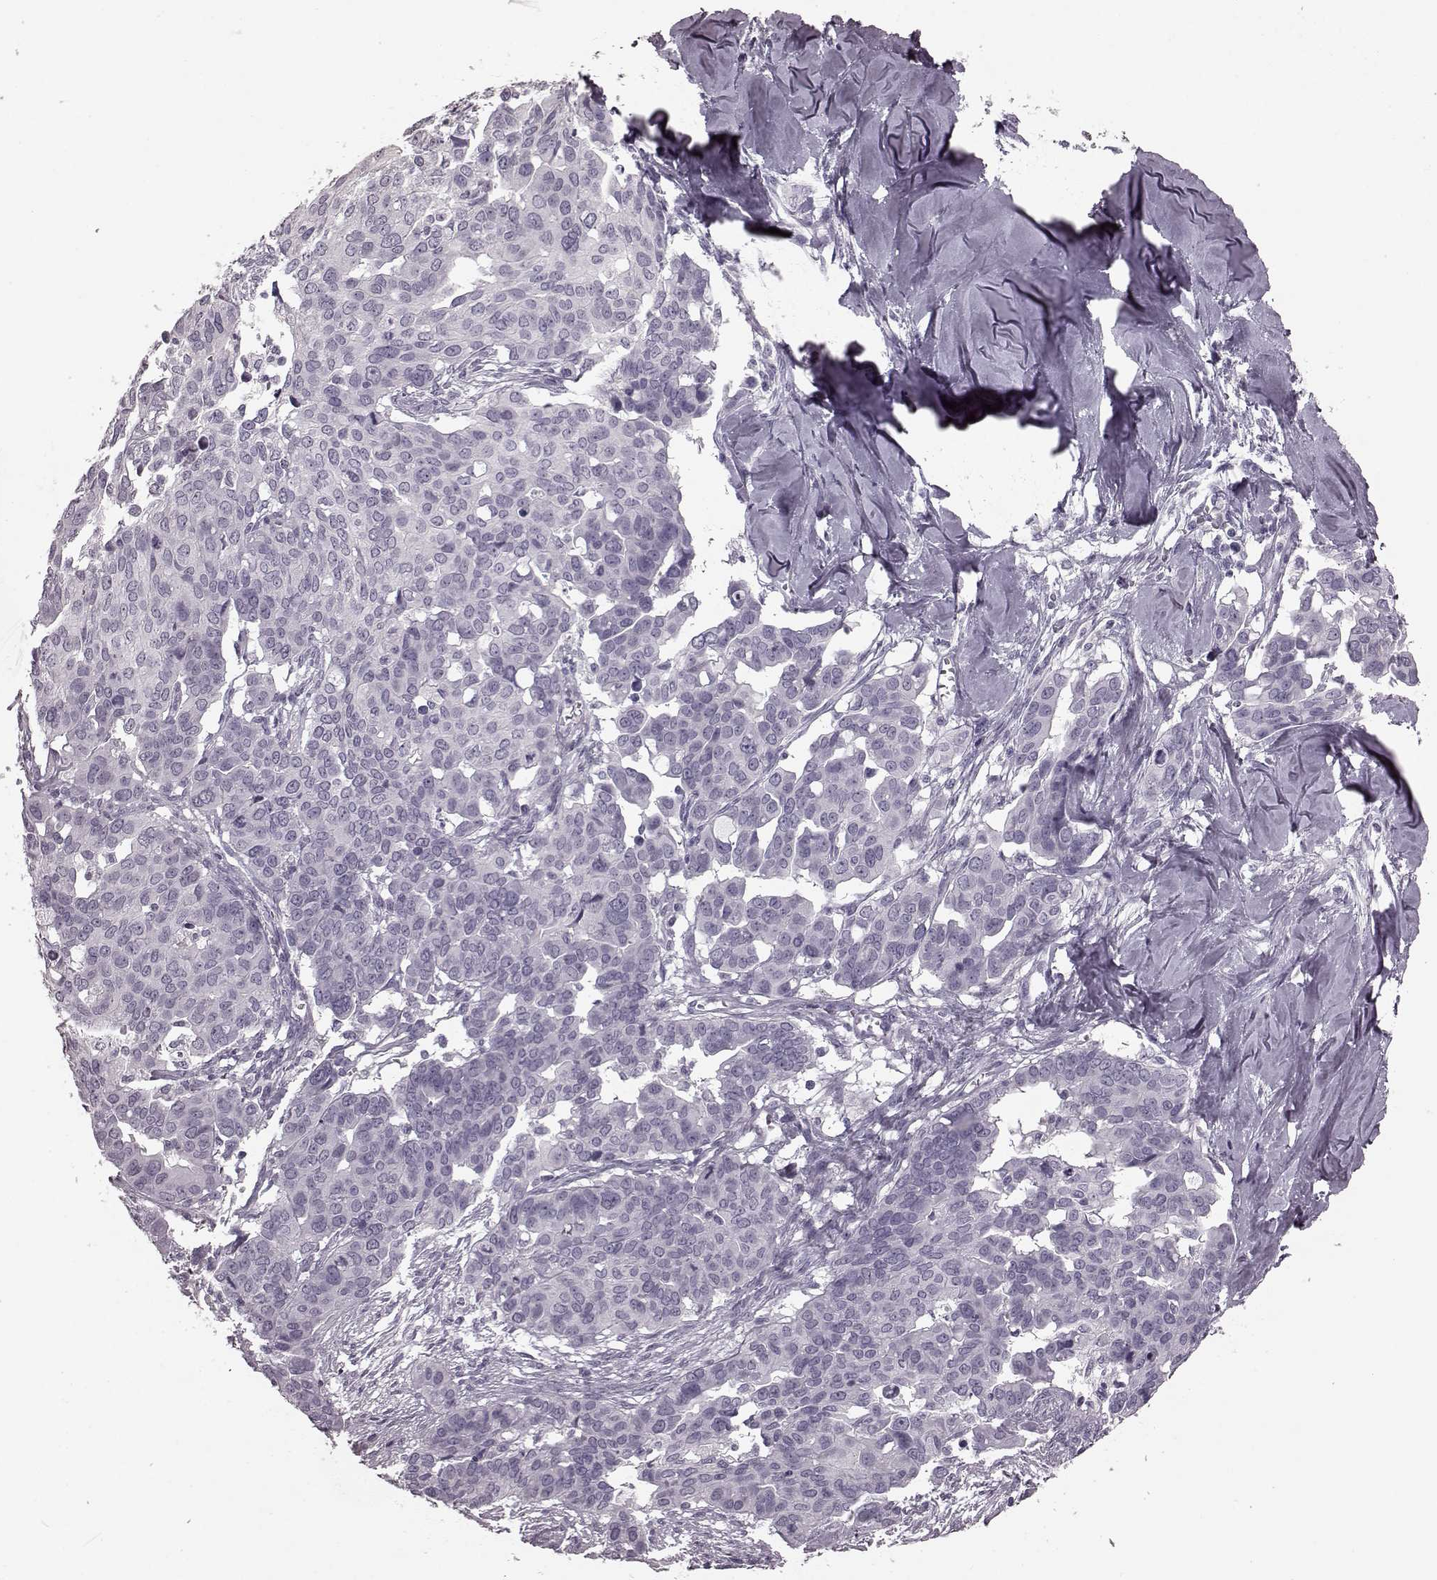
{"staining": {"intensity": "negative", "quantity": "none", "location": "none"}, "tissue": "ovarian cancer", "cell_type": "Tumor cells", "image_type": "cancer", "snomed": [{"axis": "morphology", "description": "Carcinoma, endometroid"}, {"axis": "topography", "description": "Ovary"}], "caption": "Endometroid carcinoma (ovarian) was stained to show a protein in brown. There is no significant staining in tumor cells. (IHC, brightfield microscopy, high magnification).", "gene": "TRPM1", "patient": {"sex": "female", "age": 78}}